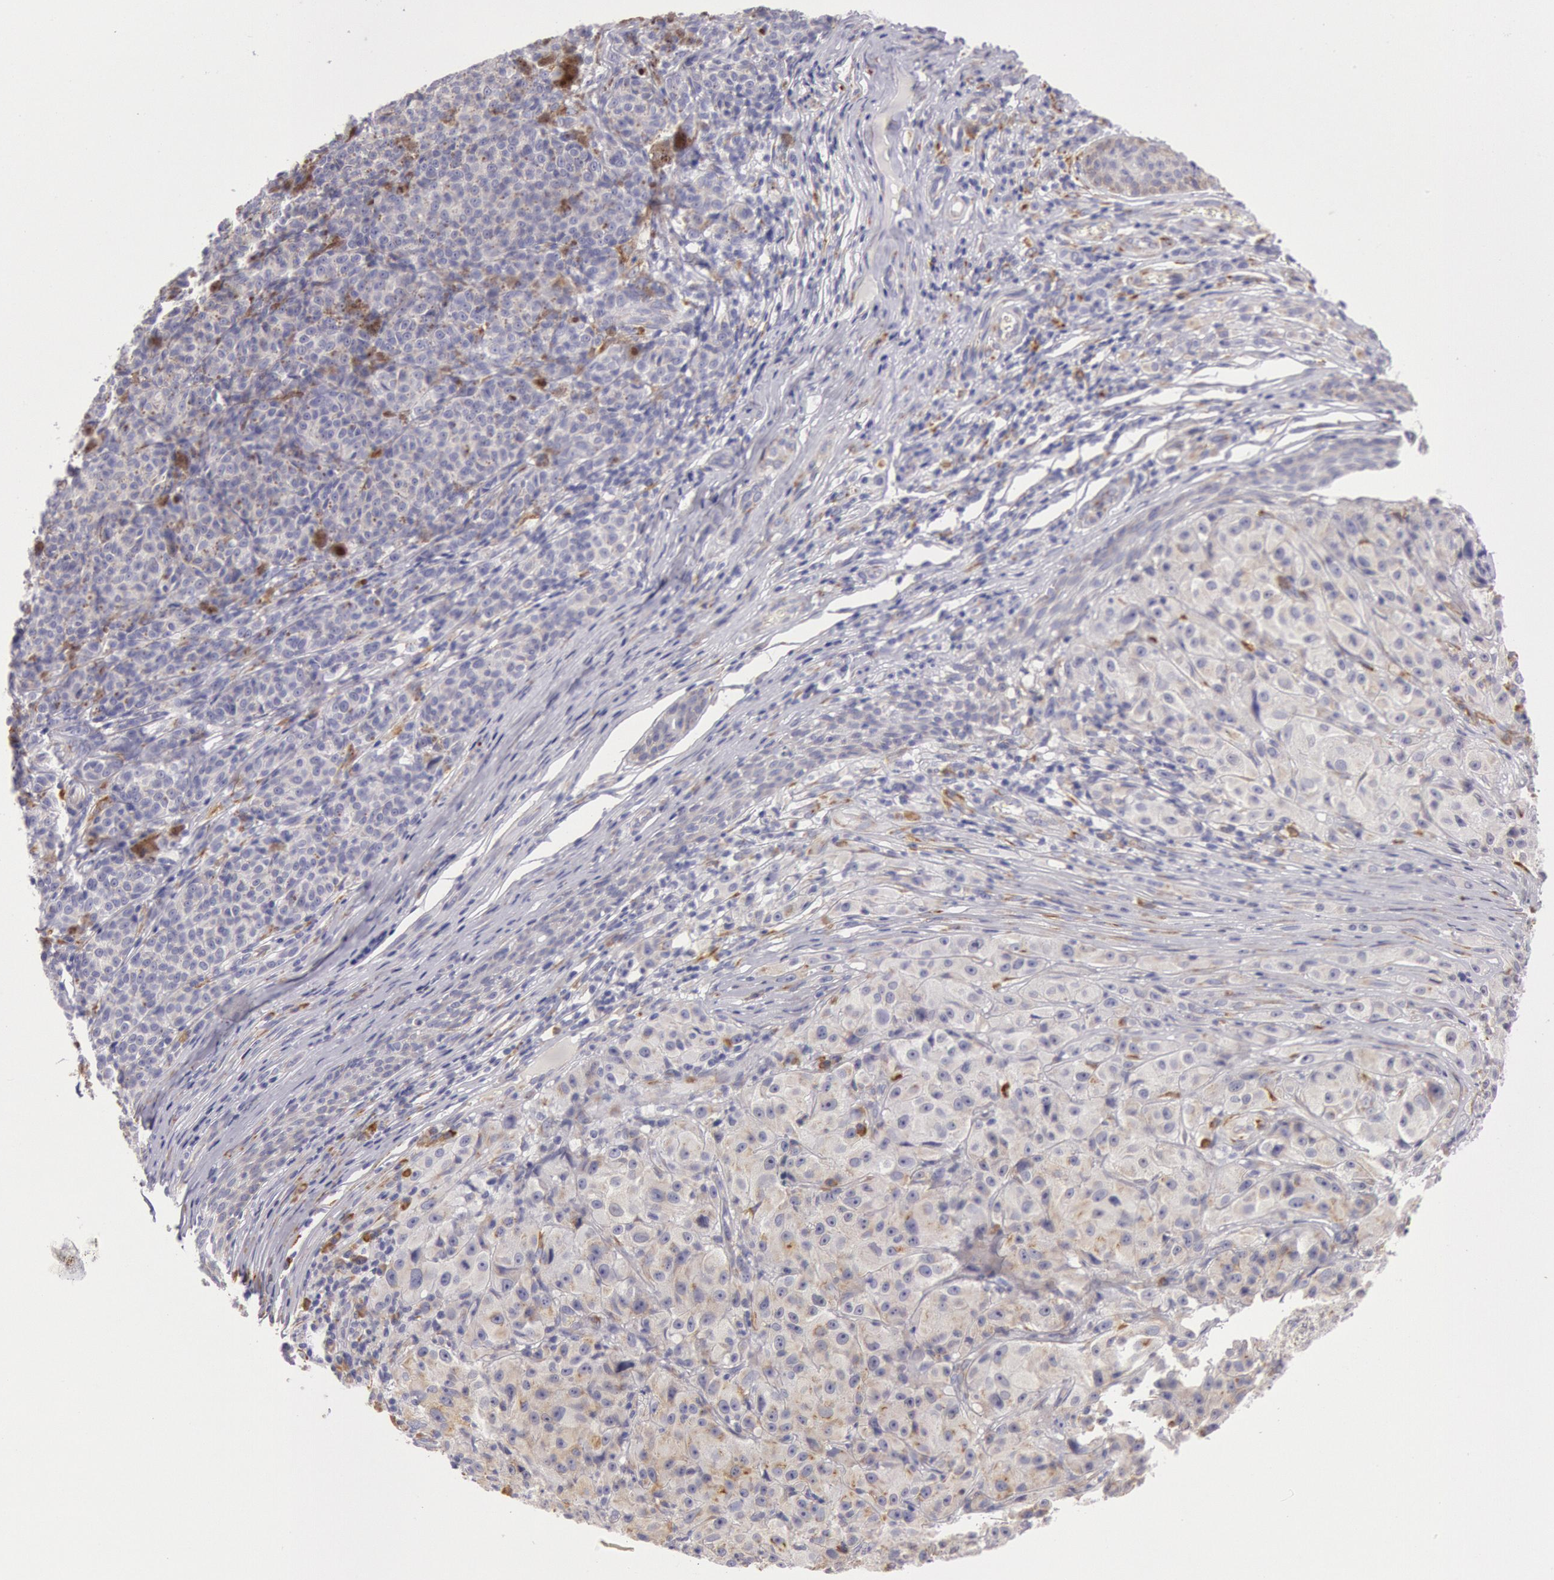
{"staining": {"intensity": "weak", "quantity": ">75%", "location": "cytoplasmic/membranous"}, "tissue": "melanoma", "cell_type": "Tumor cells", "image_type": "cancer", "snomed": [{"axis": "morphology", "description": "Malignant melanoma, NOS"}, {"axis": "topography", "description": "Skin"}], "caption": "This is an image of immunohistochemistry (IHC) staining of malignant melanoma, which shows weak expression in the cytoplasmic/membranous of tumor cells.", "gene": "CIDEB", "patient": {"sex": "male", "age": 56}}